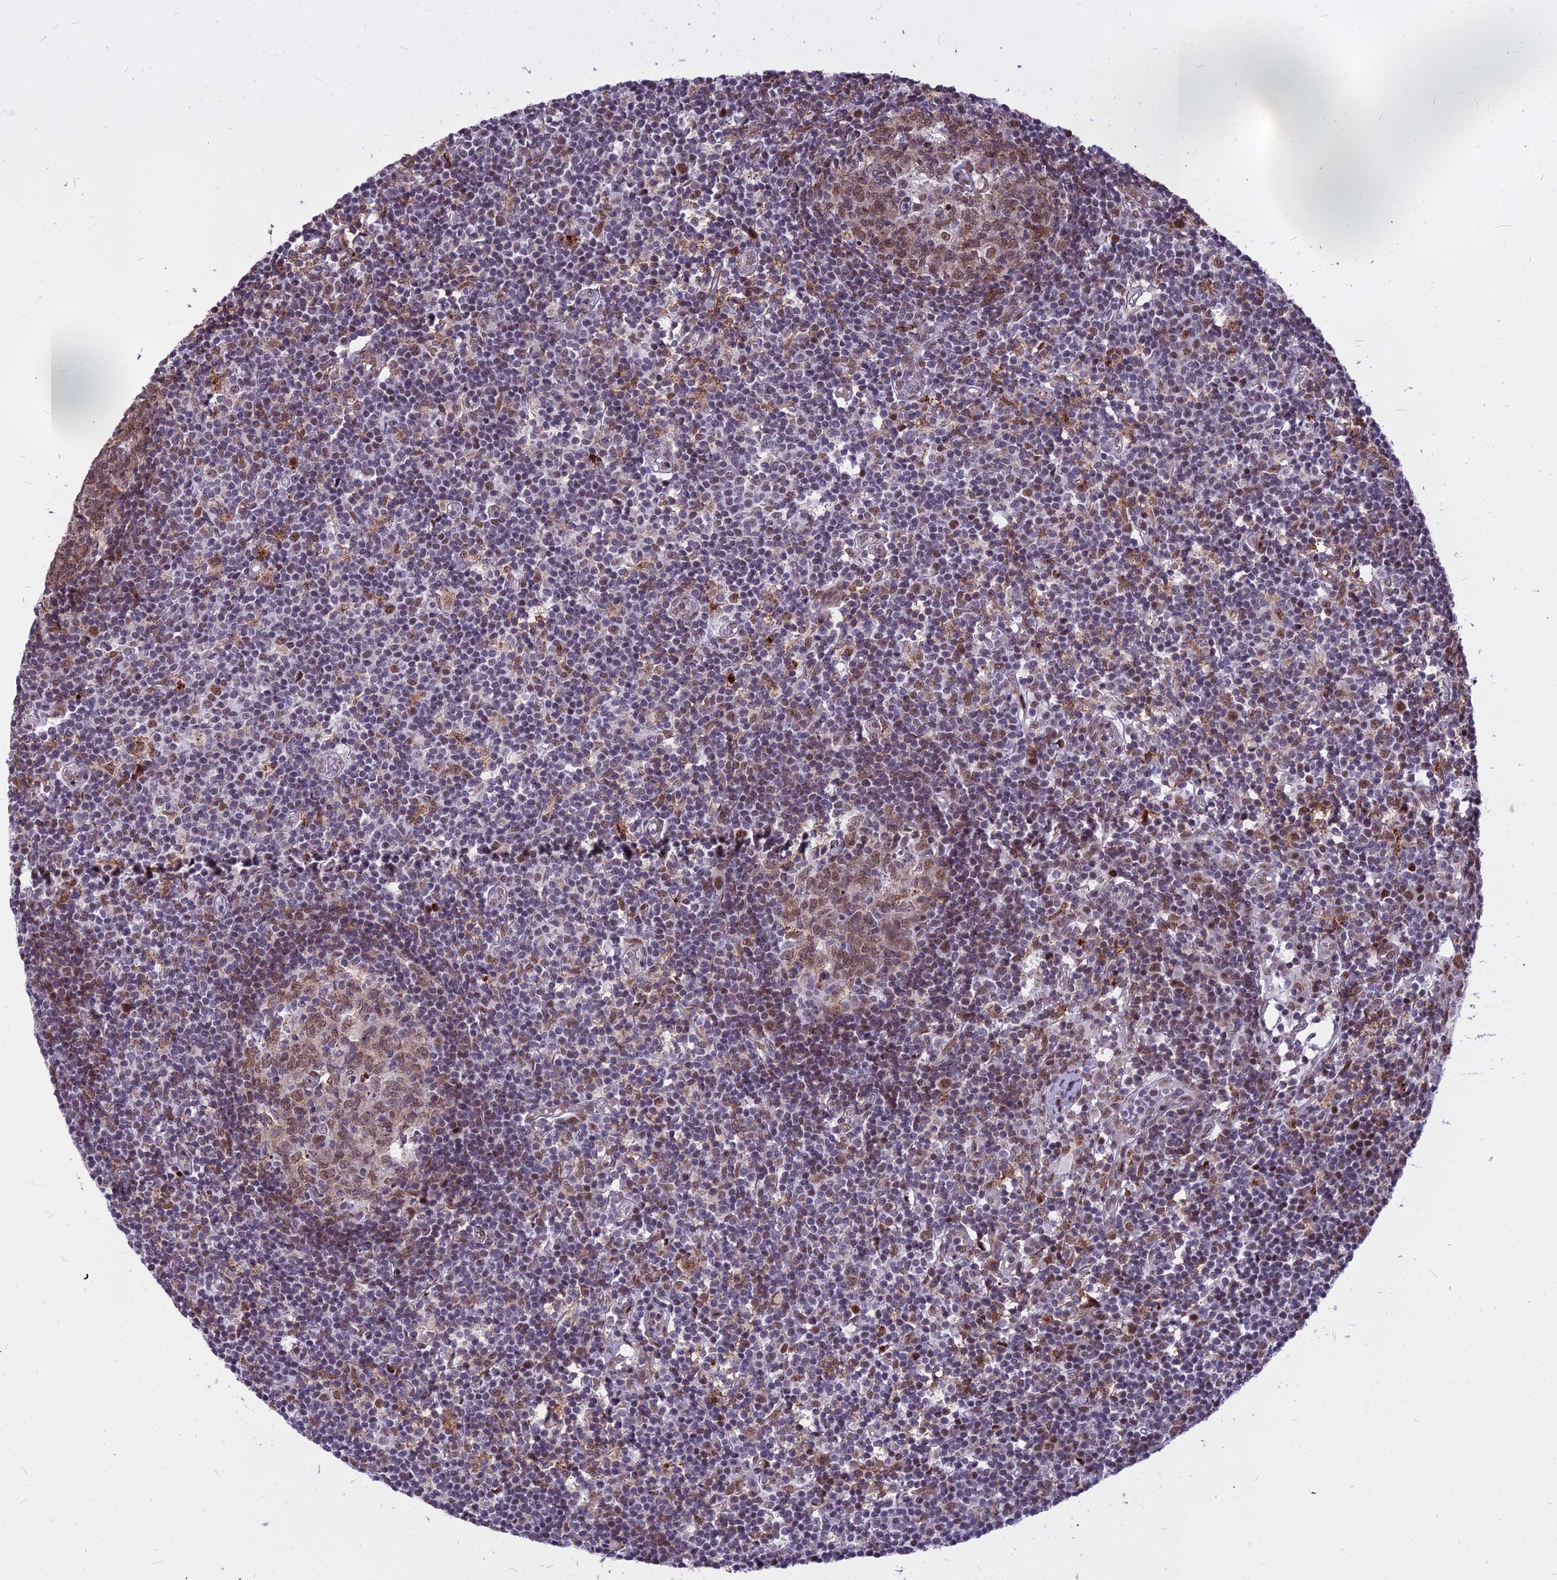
{"staining": {"intensity": "moderate", "quantity": ">75%", "location": "nuclear"}, "tissue": "lymph node", "cell_type": "Germinal center cells", "image_type": "normal", "snomed": [{"axis": "morphology", "description": "Normal tissue, NOS"}, {"axis": "topography", "description": "Lymph node"}], "caption": "Germinal center cells reveal medium levels of moderate nuclear staining in approximately >75% of cells in unremarkable lymph node.", "gene": "ALG10B", "patient": {"sex": "female", "age": 55}}